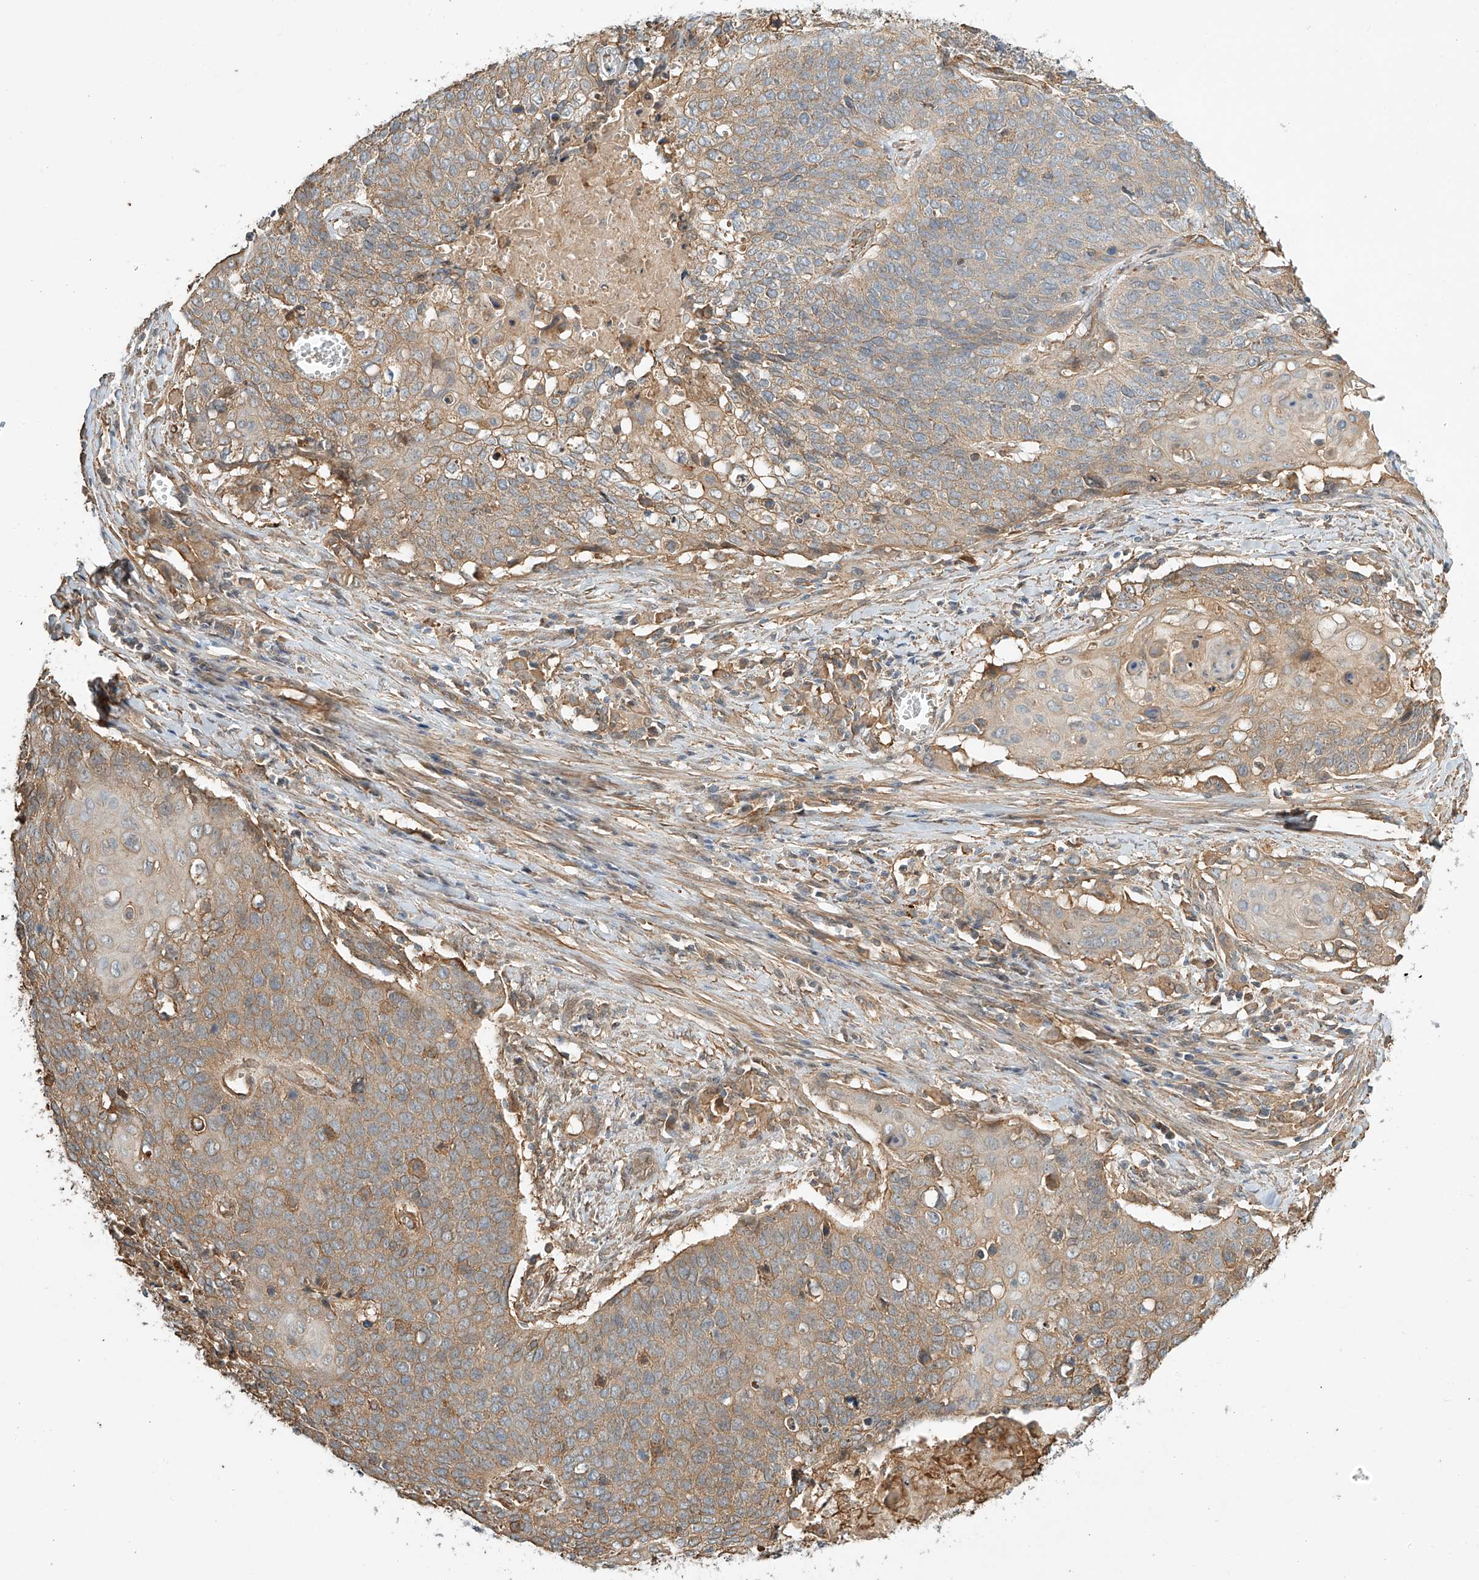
{"staining": {"intensity": "weak", "quantity": ">75%", "location": "cytoplasmic/membranous"}, "tissue": "cervical cancer", "cell_type": "Tumor cells", "image_type": "cancer", "snomed": [{"axis": "morphology", "description": "Squamous cell carcinoma, NOS"}, {"axis": "topography", "description": "Cervix"}], "caption": "Immunohistochemistry (IHC) (DAB) staining of cervical squamous cell carcinoma demonstrates weak cytoplasmic/membranous protein positivity in about >75% of tumor cells.", "gene": "CSMD3", "patient": {"sex": "female", "age": 39}}